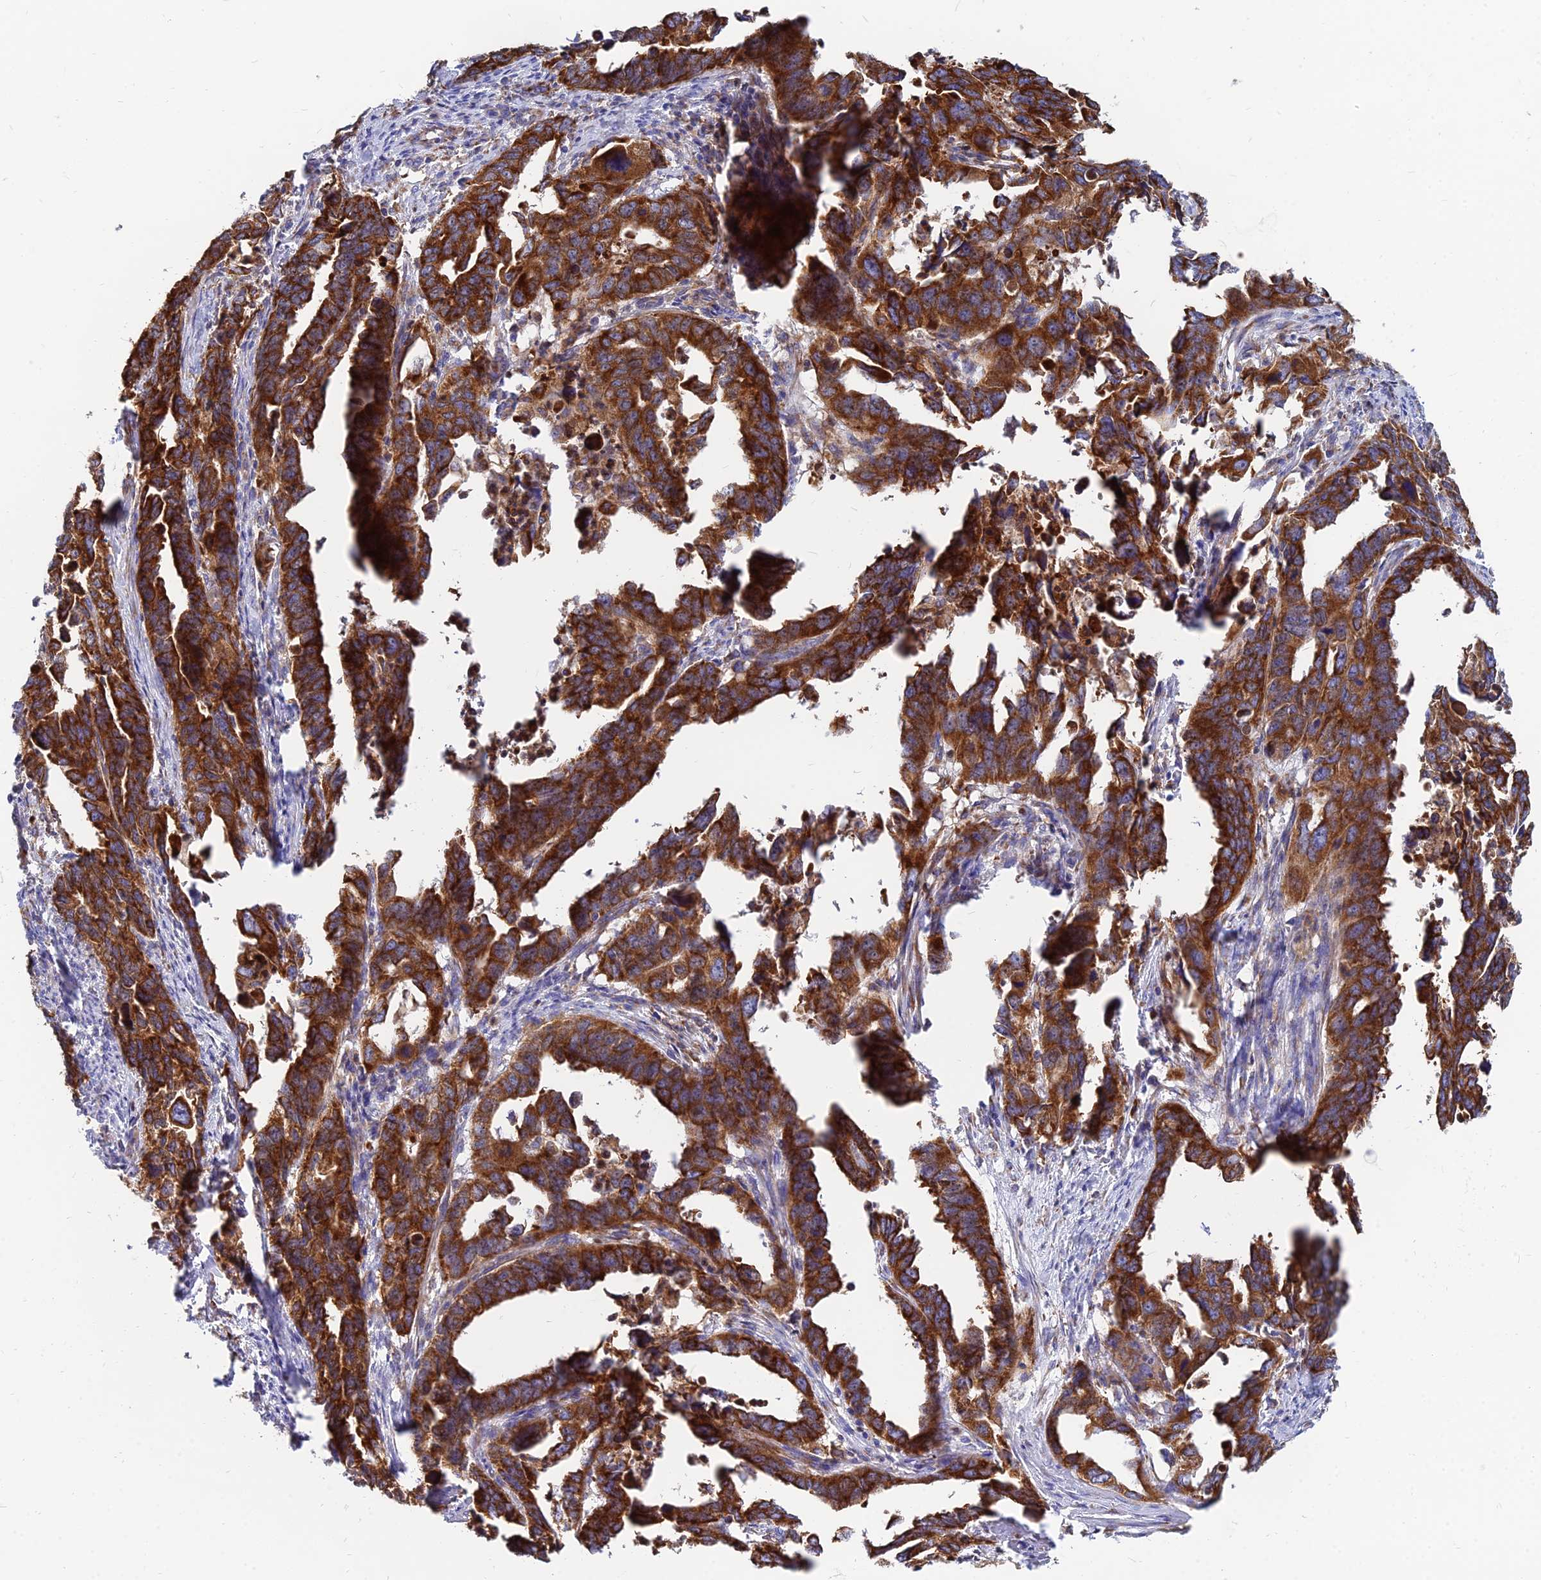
{"staining": {"intensity": "strong", "quantity": ">75%", "location": "cytoplasmic/membranous"}, "tissue": "endometrial cancer", "cell_type": "Tumor cells", "image_type": "cancer", "snomed": [{"axis": "morphology", "description": "Adenocarcinoma, NOS"}, {"axis": "topography", "description": "Endometrium"}], "caption": "Strong cytoplasmic/membranous positivity is seen in approximately >75% of tumor cells in adenocarcinoma (endometrial). The staining is performed using DAB brown chromogen to label protein expression. The nuclei are counter-stained blue using hematoxylin.", "gene": "CCT6B", "patient": {"sex": "female", "age": 65}}